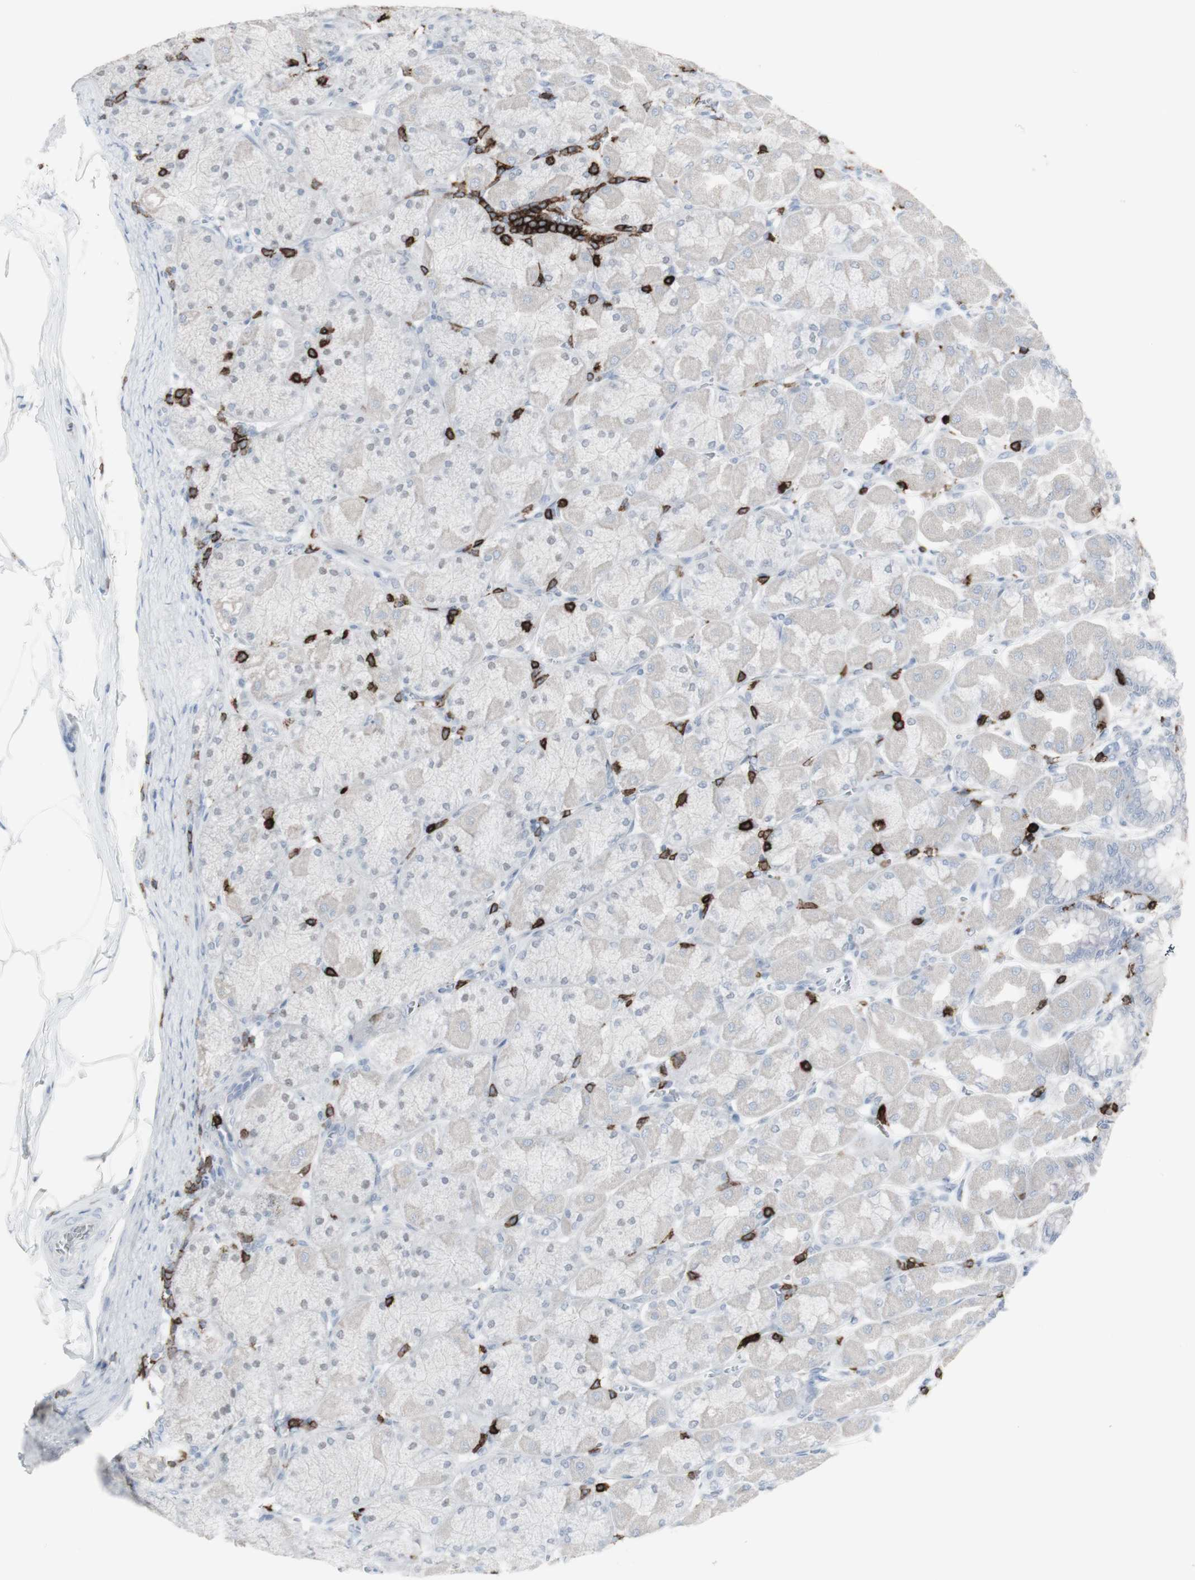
{"staining": {"intensity": "negative", "quantity": "none", "location": "none"}, "tissue": "stomach", "cell_type": "Glandular cells", "image_type": "normal", "snomed": [{"axis": "morphology", "description": "Normal tissue, NOS"}, {"axis": "topography", "description": "Stomach, upper"}], "caption": "Immunohistochemistry (IHC) image of normal stomach: stomach stained with DAB reveals no significant protein expression in glandular cells.", "gene": "CD247", "patient": {"sex": "female", "age": 56}}